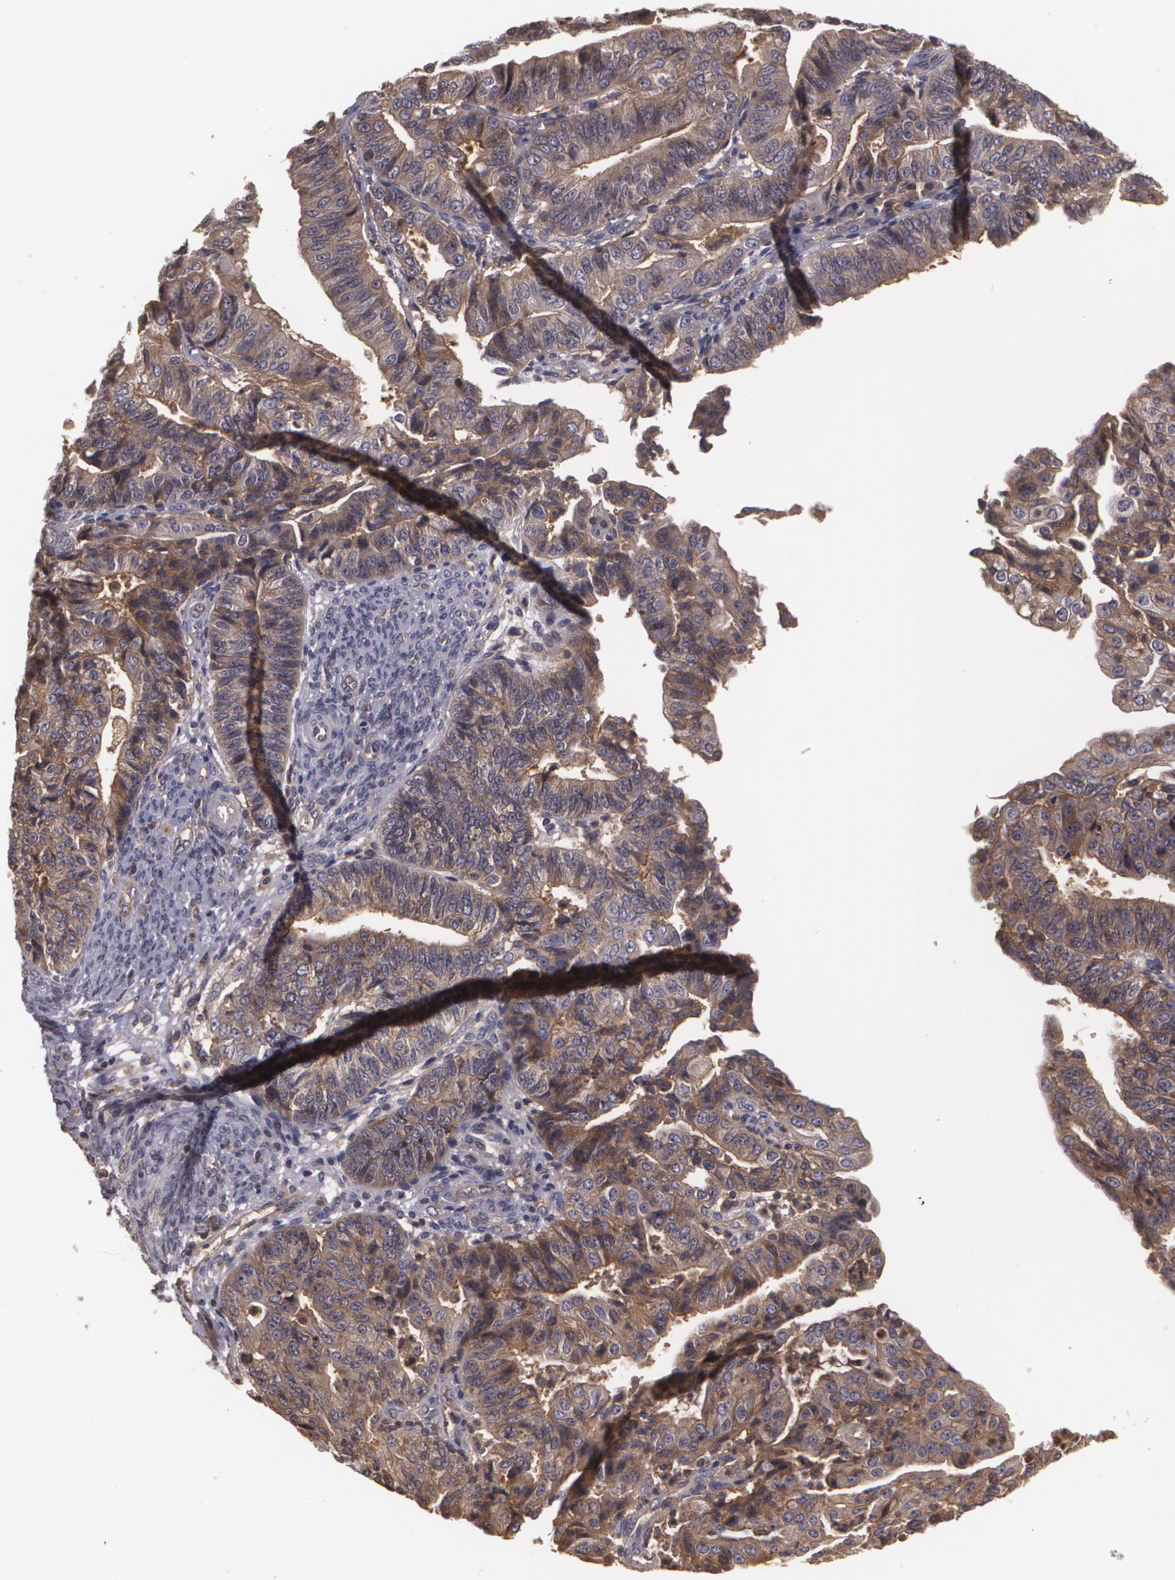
{"staining": {"intensity": "moderate", "quantity": ">75%", "location": "cytoplasmic/membranous"}, "tissue": "endometrial cancer", "cell_type": "Tumor cells", "image_type": "cancer", "snomed": [{"axis": "morphology", "description": "Adenocarcinoma, NOS"}, {"axis": "topography", "description": "Endometrium"}], "caption": "Protein staining shows moderate cytoplasmic/membranous staining in approximately >75% of tumor cells in endometrial adenocarcinoma.", "gene": "HRAS", "patient": {"sex": "female", "age": 56}}